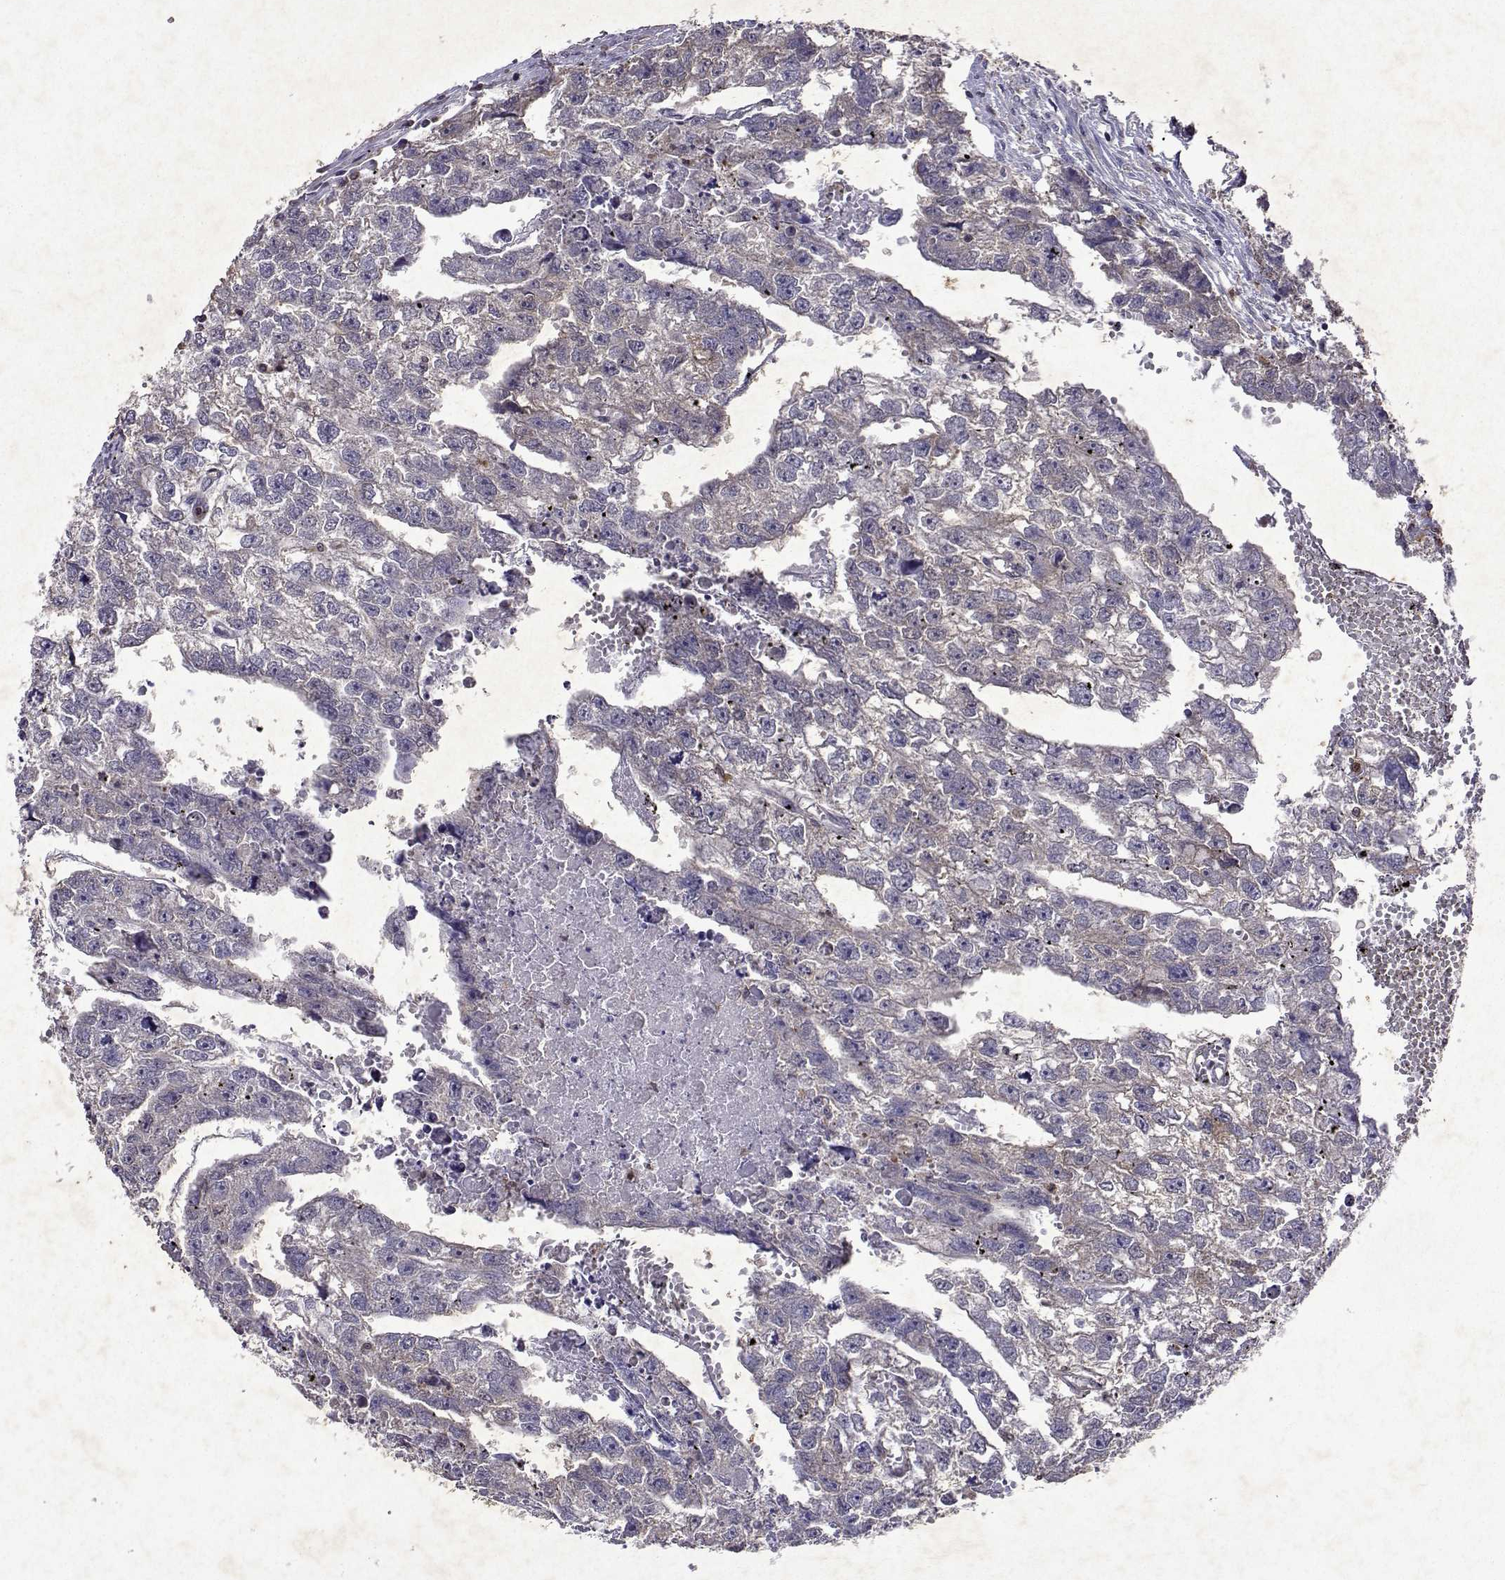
{"staining": {"intensity": "weak", "quantity": "25%-75%", "location": "cytoplasmic/membranous"}, "tissue": "testis cancer", "cell_type": "Tumor cells", "image_type": "cancer", "snomed": [{"axis": "morphology", "description": "Carcinoma, Embryonal, NOS"}, {"axis": "morphology", "description": "Teratoma, malignant, NOS"}, {"axis": "topography", "description": "Testis"}], "caption": "DAB (3,3'-diaminobenzidine) immunohistochemical staining of testis cancer shows weak cytoplasmic/membranous protein positivity in about 25%-75% of tumor cells.", "gene": "APAF1", "patient": {"sex": "male", "age": 44}}